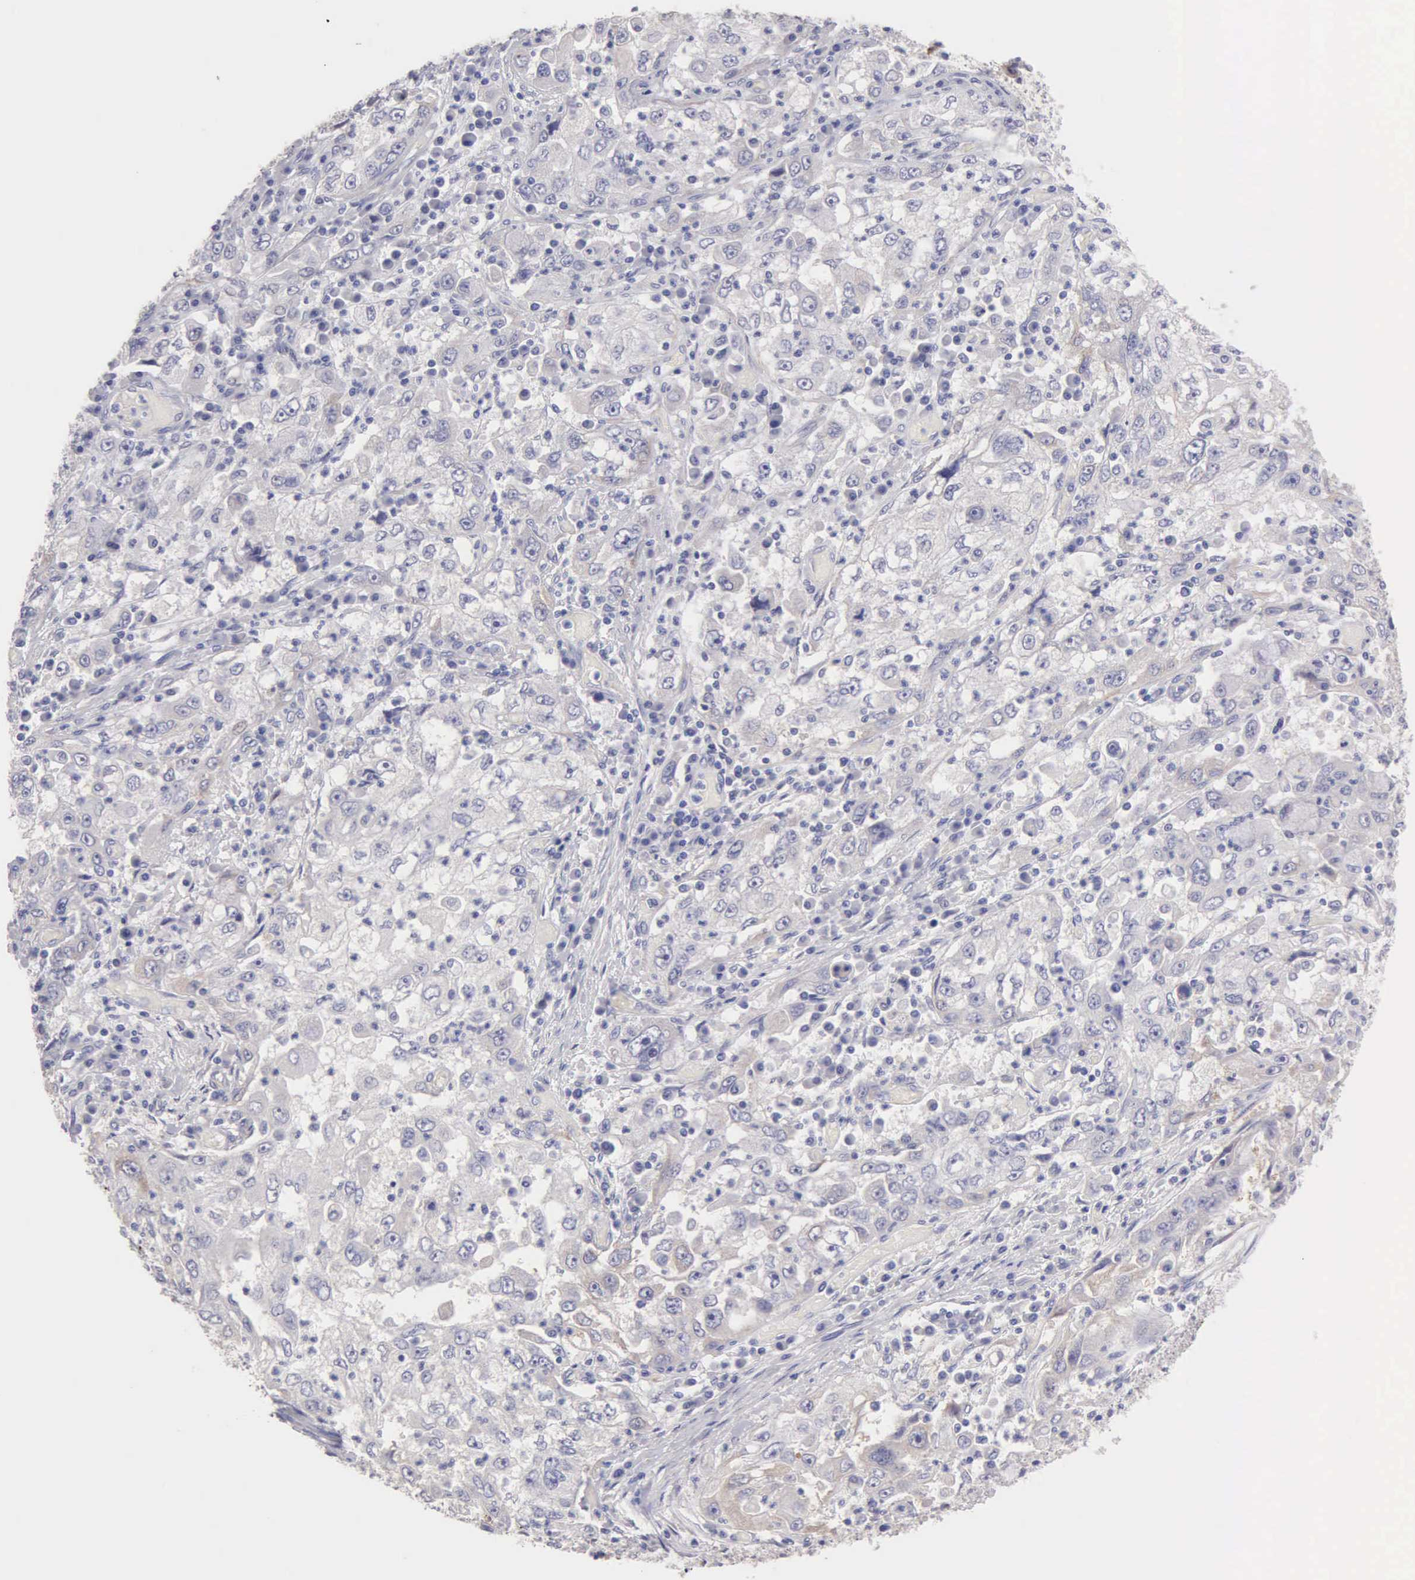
{"staining": {"intensity": "weak", "quantity": "<25%", "location": "cytoplasmic/membranous"}, "tissue": "cervical cancer", "cell_type": "Tumor cells", "image_type": "cancer", "snomed": [{"axis": "morphology", "description": "Squamous cell carcinoma, NOS"}, {"axis": "topography", "description": "Cervix"}], "caption": "Immunohistochemistry (IHC) image of human cervical cancer (squamous cell carcinoma) stained for a protein (brown), which displays no positivity in tumor cells.", "gene": "APP", "patient": {"sex": "female", "age": 36}}